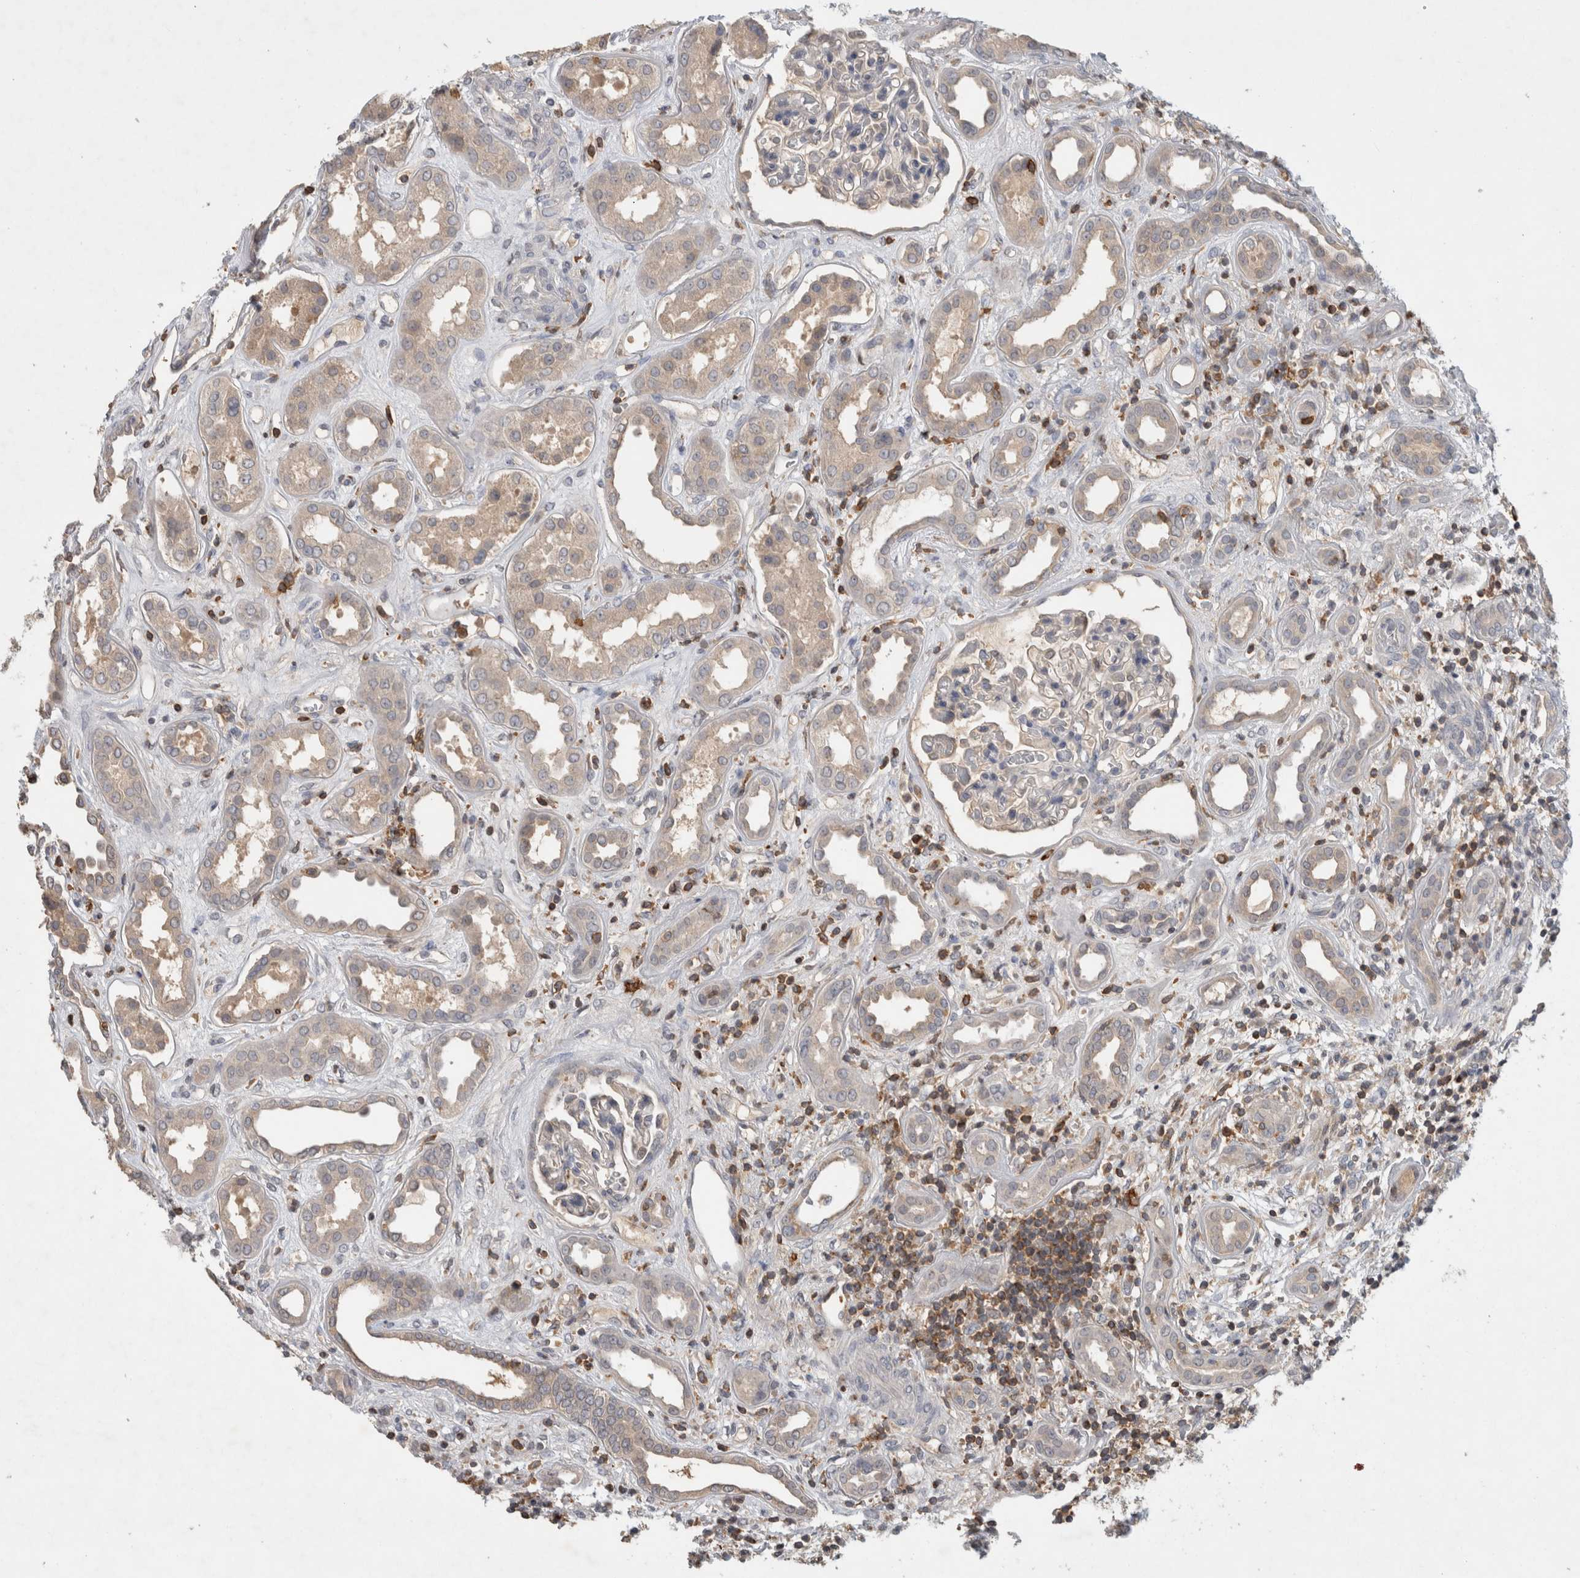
{"staining": {"intensity": "negative", "quantity": "none", "location": "none"}, "tissue": "kidney", "cell_type": "Cells in glomeruli", "image_type": "normal", "snomed": [{"axis": "morphology", "description": "Normal tissue, NOS"}, {"axis": "topography", "description": "Kidney"}], "caption": "An immunohistochemistry (IHC) histopathology image of benign kidney is shown. There is no staining in cells in glomeruli of kidney. Brightfield microscopy of immunohistochemistry (IHC) stained with DAB (3,3'-diaminobenzidine) (brown) and hematoxylin (blue), captured at high magnification.", "gene": "GFRA2", "patient": {"sex": "male", "age": 59}}